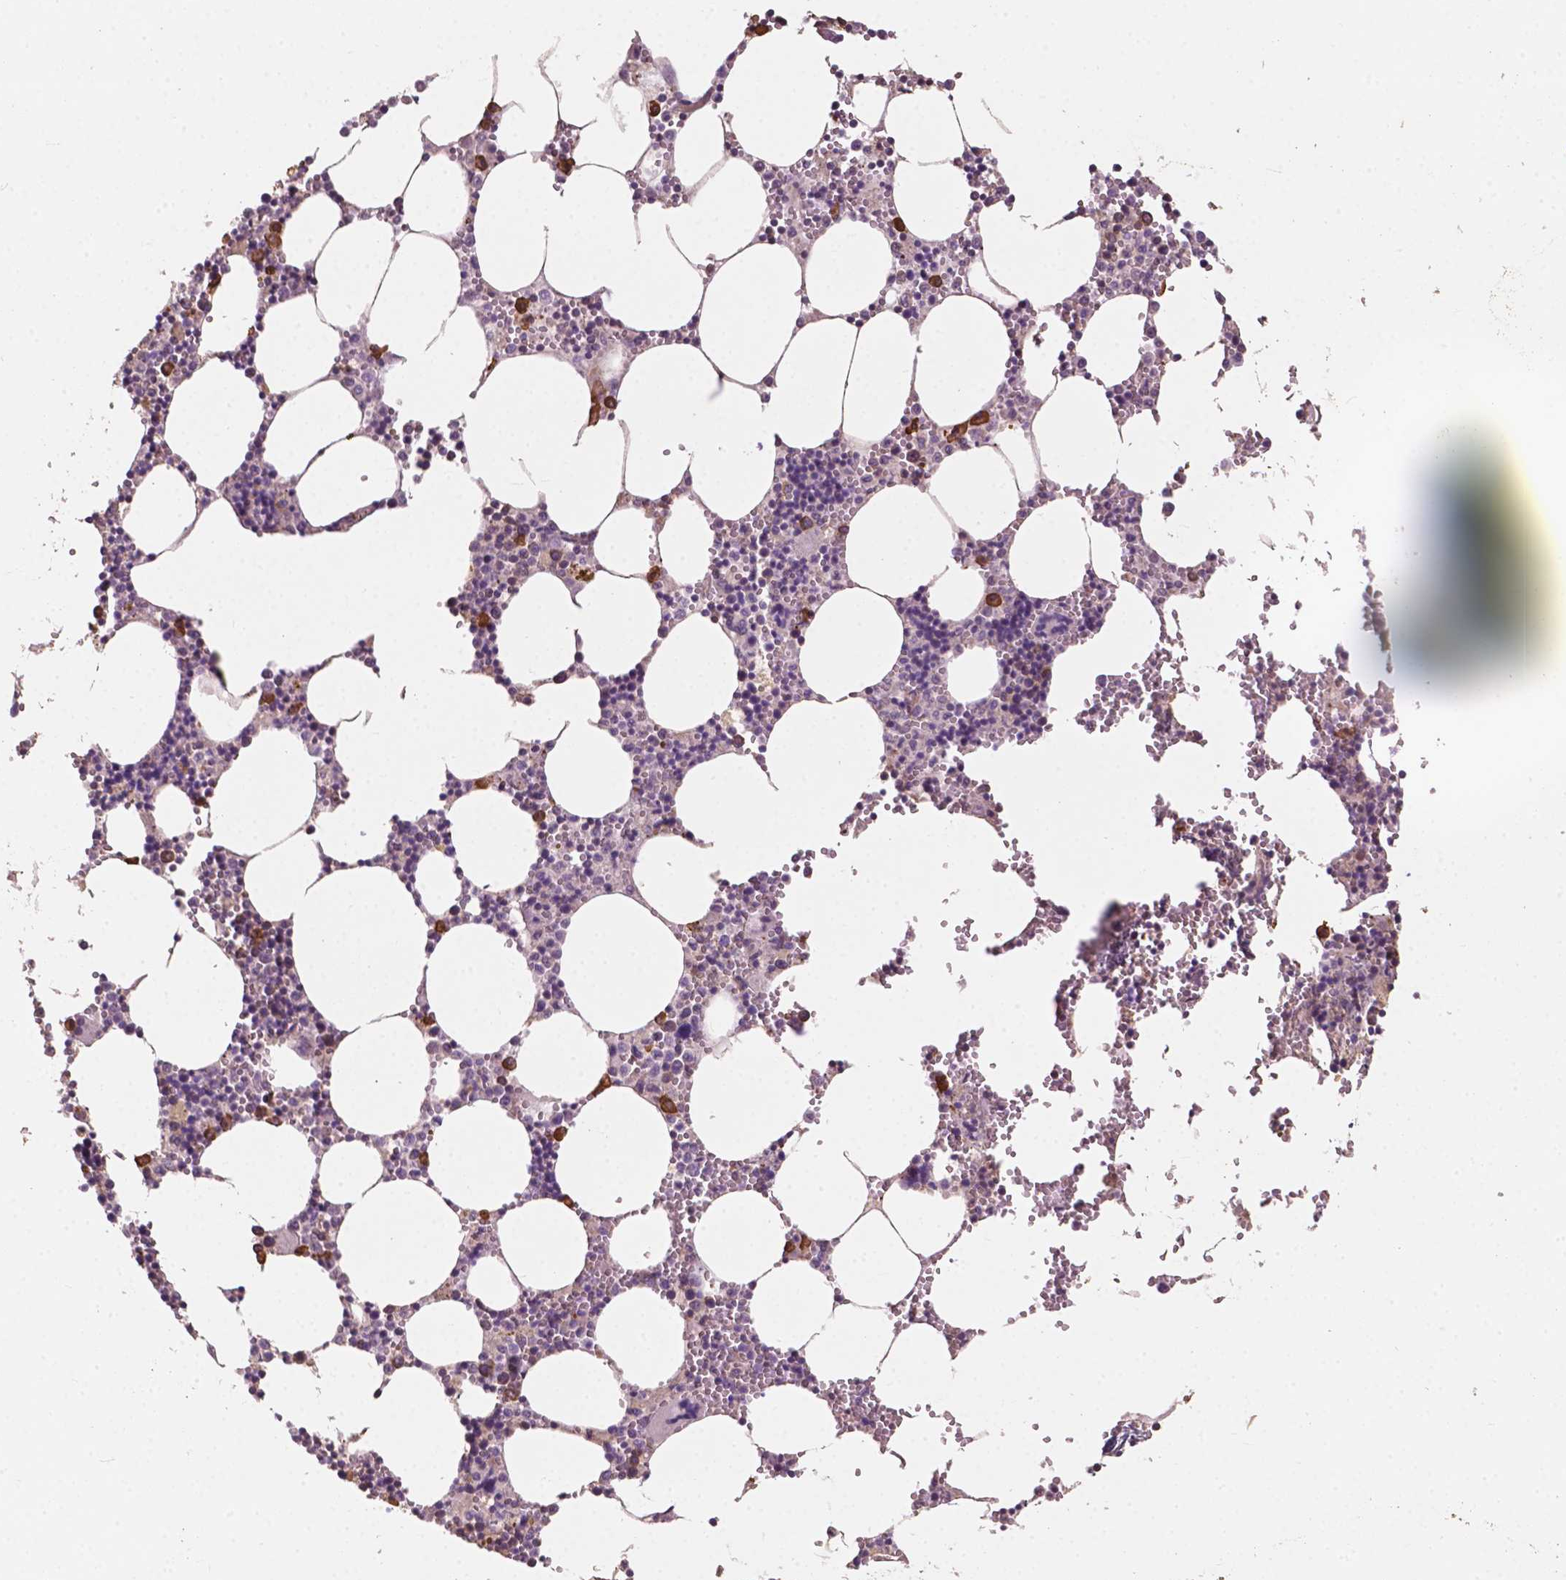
{"staining": {"intensity": "strong", "quantity": "<25%", "location": "cytoplasmic/membranous"}, "tissue": "bone marrow", "cell_type": "Hematopoietic cells", "image_type": "normal", "snomed": [{"axis": "morphology", "description": "Normal tissue, NOS"}, {"axis": "topography", "description": "Bone marrow"}], "caption": "A brown stain highlights strong cytoplasmic/membranous staining of a protein in hematopoietic cells of normal human bone marrow. The protein of interest is stained brown, and the nuclei are stained in blue (DAB (3,3'-diaminobenzidine) IHC with brightfield microscopy, high magnification).", "gene": "G3BP1", "patient": {"sex": "male", "age": 54}}